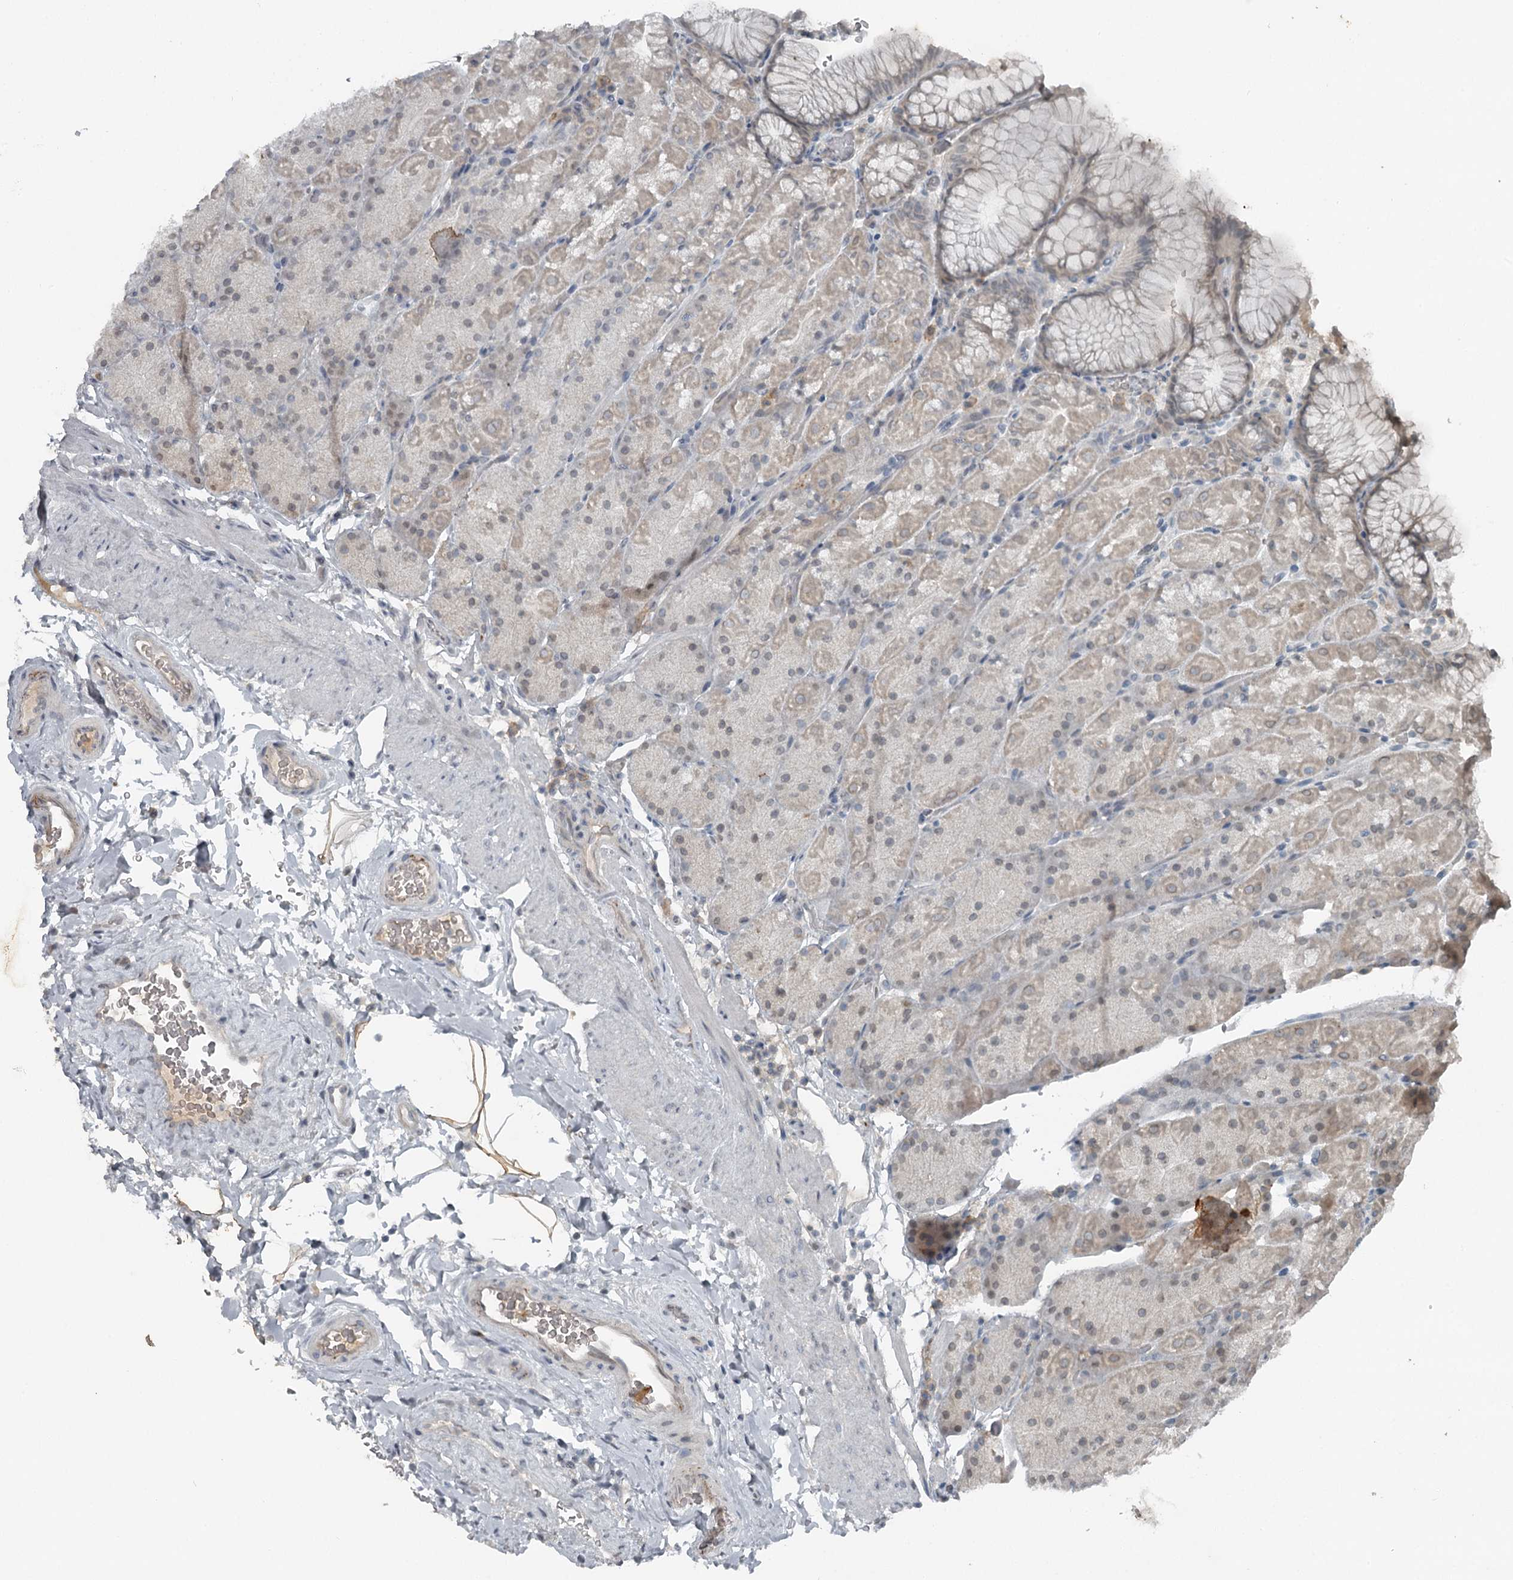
{"staining": {"intensity": "weak", "quantity": "<25%", "location": "cytoplasmic/membranous"}, "tissue": "stomach", "cell_type": "Glandular cells", "image_type": "normal", "snomed": [{"axis": "morphology", "description": "Normal tissue, NOS"}, {"axis": "topography", "description": "Stomach, upper"}, {"axis": "topography", "description": "Stomach, lower"}], "caption": "This is an immunohistochemistry (IHC) photomicrograph of normal human stomach. There is no expression in glandular cells.", "gene": "SLC39A8", "patient": {"sex": "male", "age": 67}}